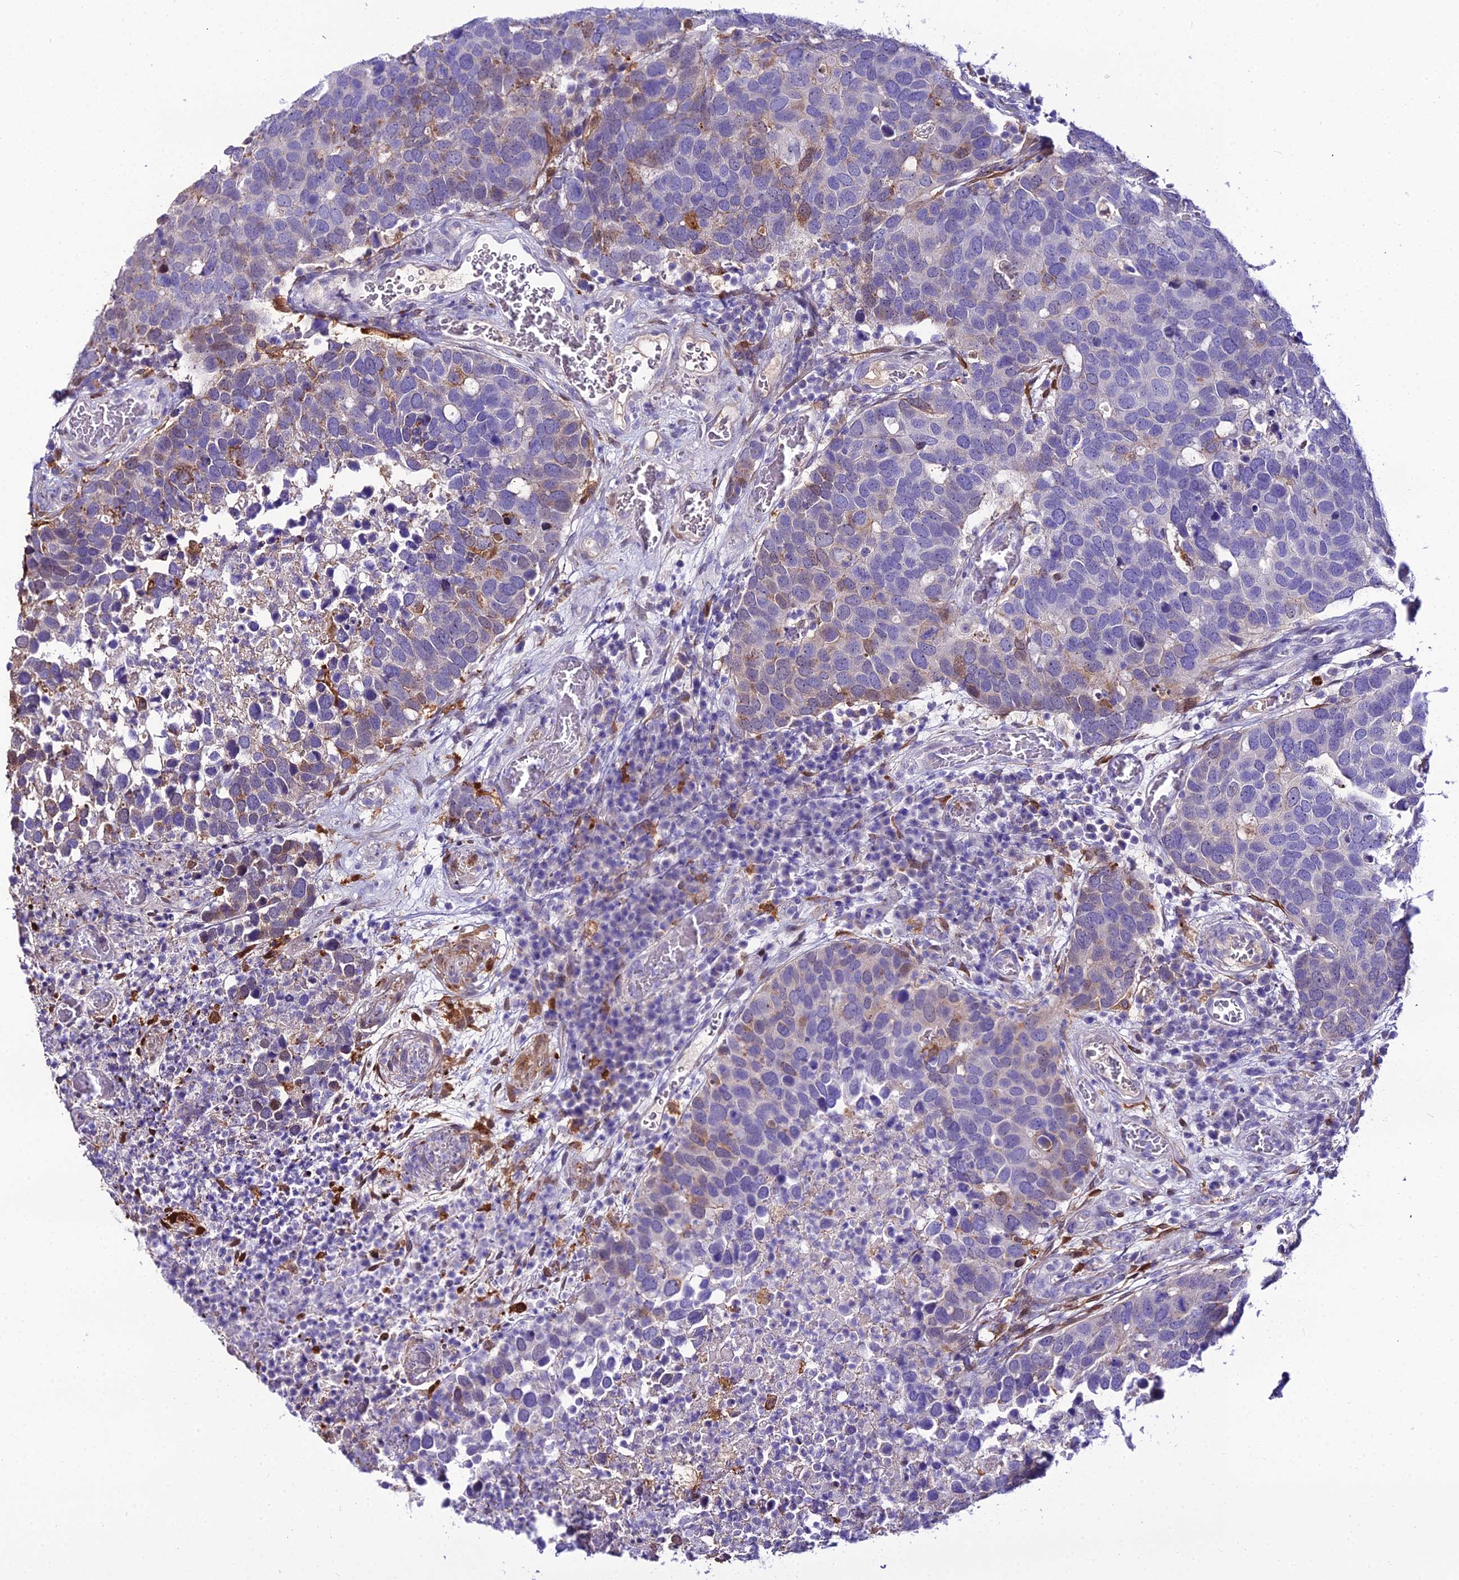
{"staining": {"intensity": "moderate", "quantity": "<25%", "location": "cytoplasmic/membranous"}, "tissue": "breast cancer", "cell_type": "Tumor cells", "image_type": "cancer", "snomed": [{"axis": "morphology", "description": "Duct carcinoma"}, {"axis": "topography", "description": "Breast"}], "caption": "Immunohistochemical staining of human breast cancer shows moderate cytoplasmic/membranous protein staining in about <25% of tumor cells.", "gene": "MB21D2", "patient": {"sex": "female", "age": 83}}